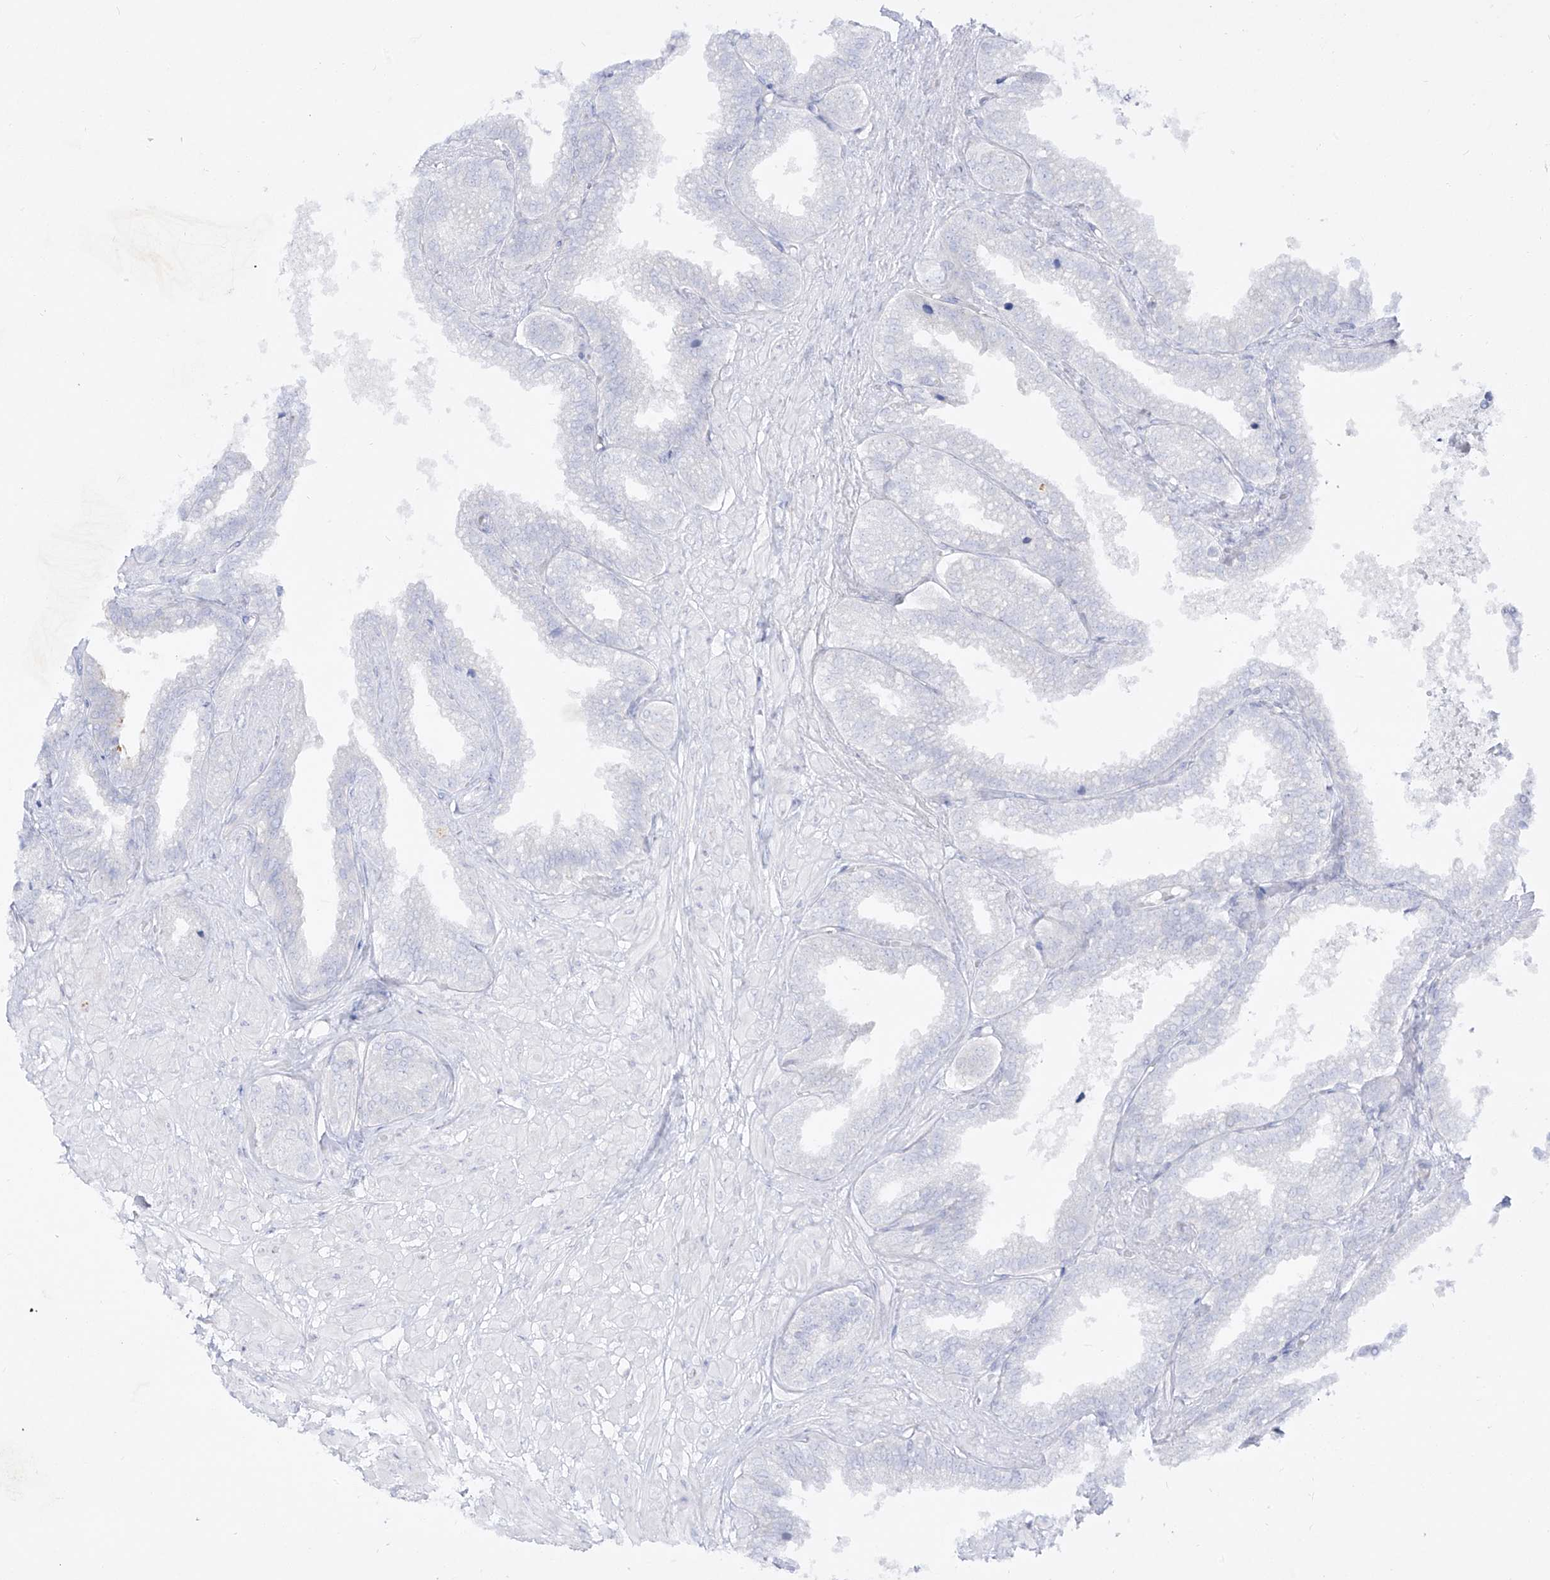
{"staining": {"intensity": "negative", "quantity": "none", "location": "none"}, "tissue": "seminal vesicle", "cell_type": "Glandular cells", "image_type": "normal", "snomed": [{"axis": "morphology", "description": "Normal tissue, NOS"}, {"axis": "topography", "description": "Seminal veicle"}], "caption": "The micrograph shows no significant staining in glandular cells of seminal vesicle.", "gene": "DMKN", "patient": {"sex": "male", "age": 46}}